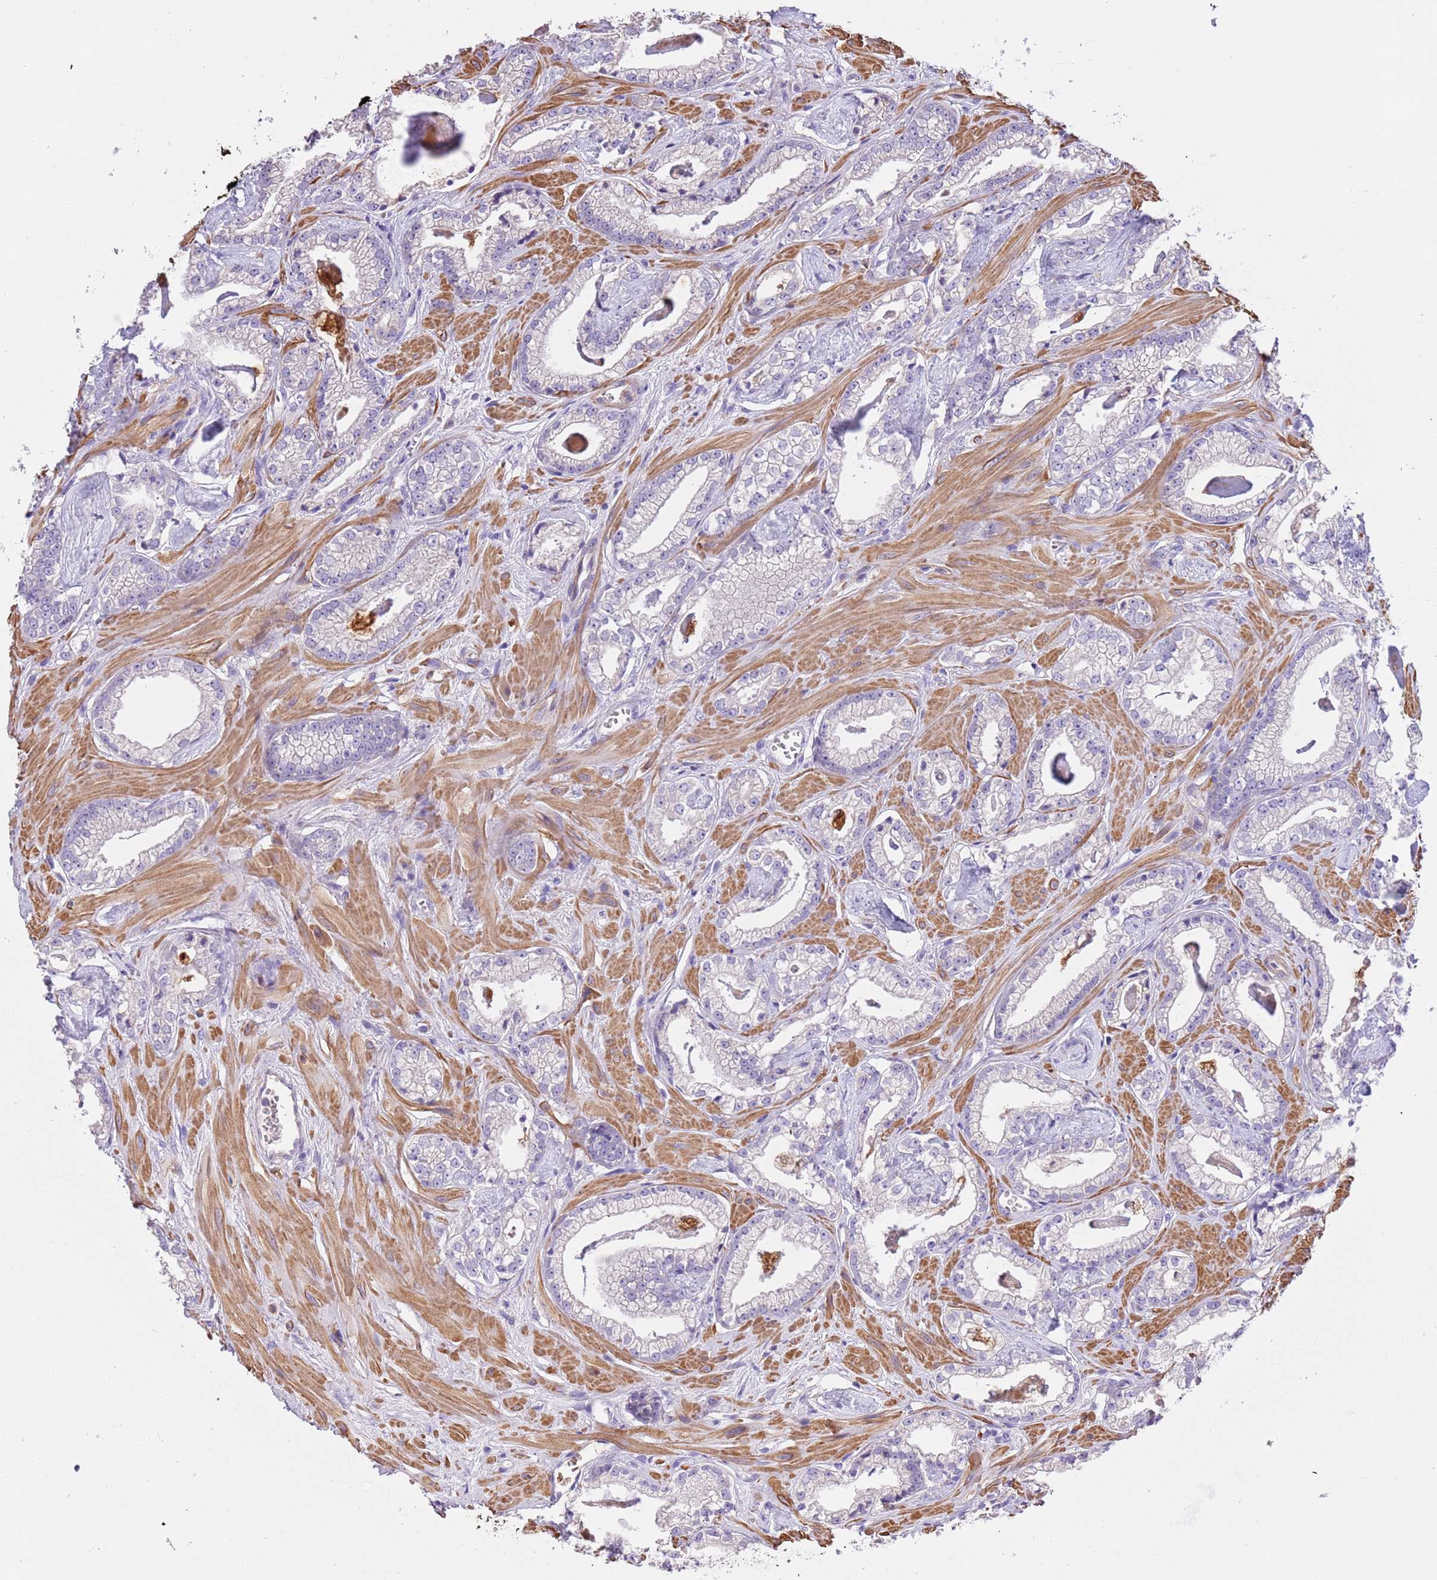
{"staining": {"intensity": "negative", "quantity": "none", "location": "none"}, "tissue": "prostate cancer", "cell_type": "Tumor cells", "image_type": "cancer", "snomed": [{"axis": "morphology", "description": "Adenocarcinoma, Low grade"}, {"axis": "topography", "description": "Prostate"}], "caption": "Prostate cancer (low-grade adenocarcinoma) was stained to show a protein in brown. There is no significant expression in tumor cells.", "gene": "PIGA", "patient": {"sex": "male", "age": 60}}